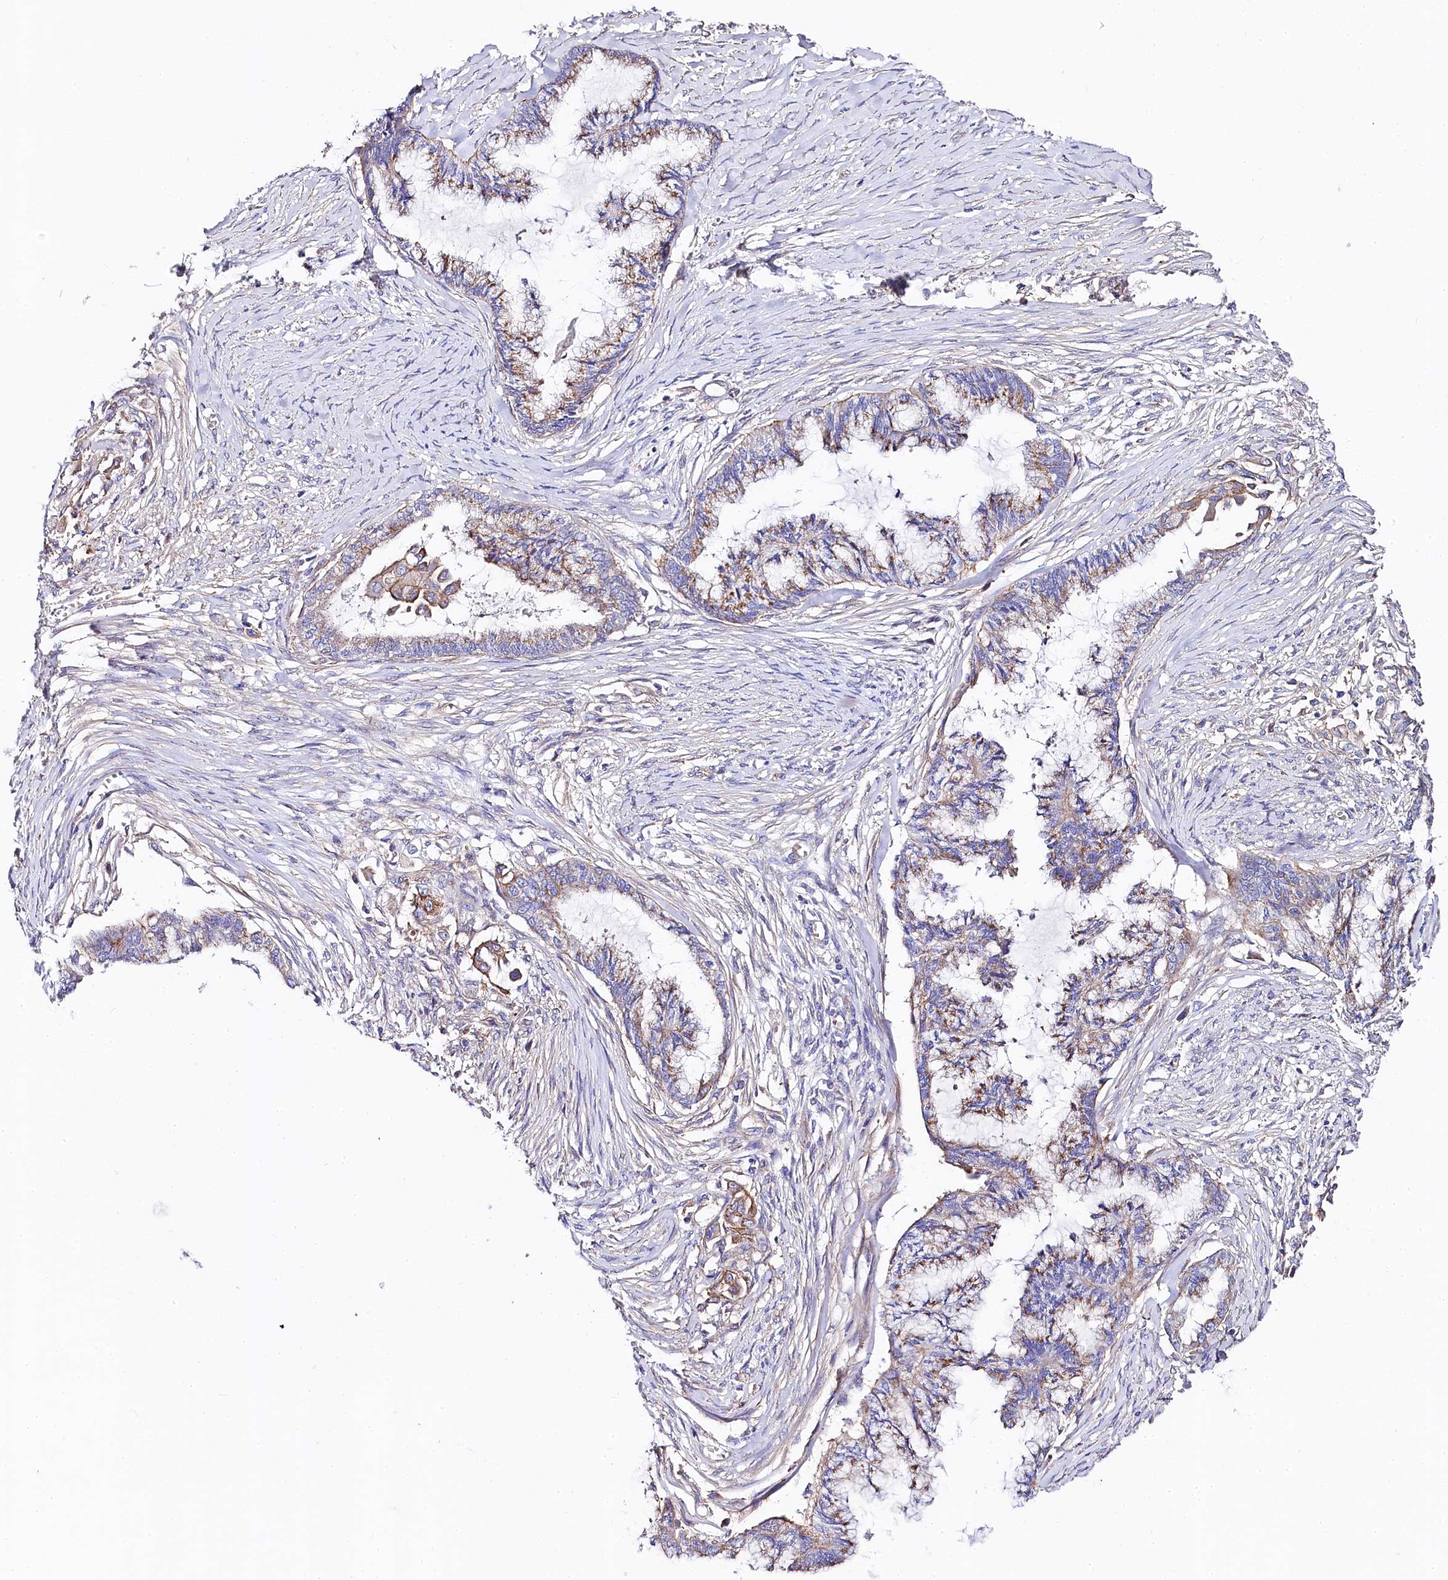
{"staining": {"intensity": "moderate", "quantity": "<25%", "location": "cytoplasmic/membranous"}, "tissue": "endometrial cancer", "cell_type": "Tumor cells", "image_type": "cancer", "snomed": [{"axis": "morphology", "description": "Adenocarcinoma, NOS"}, {"axis": "topography", "description": "Endometrium"}], "caption": "Immunohistochemistry (IHC) (DAB (3,3'-diaminobenzidine)) staining of endometrial cancer (adenocarcinoma) reveals moderate cytoplasmic/membranous protein expression in approximately <25% of tumor cells.", "gene": "FCHSD2", "patient": {"sex": "female", "age": 86}}